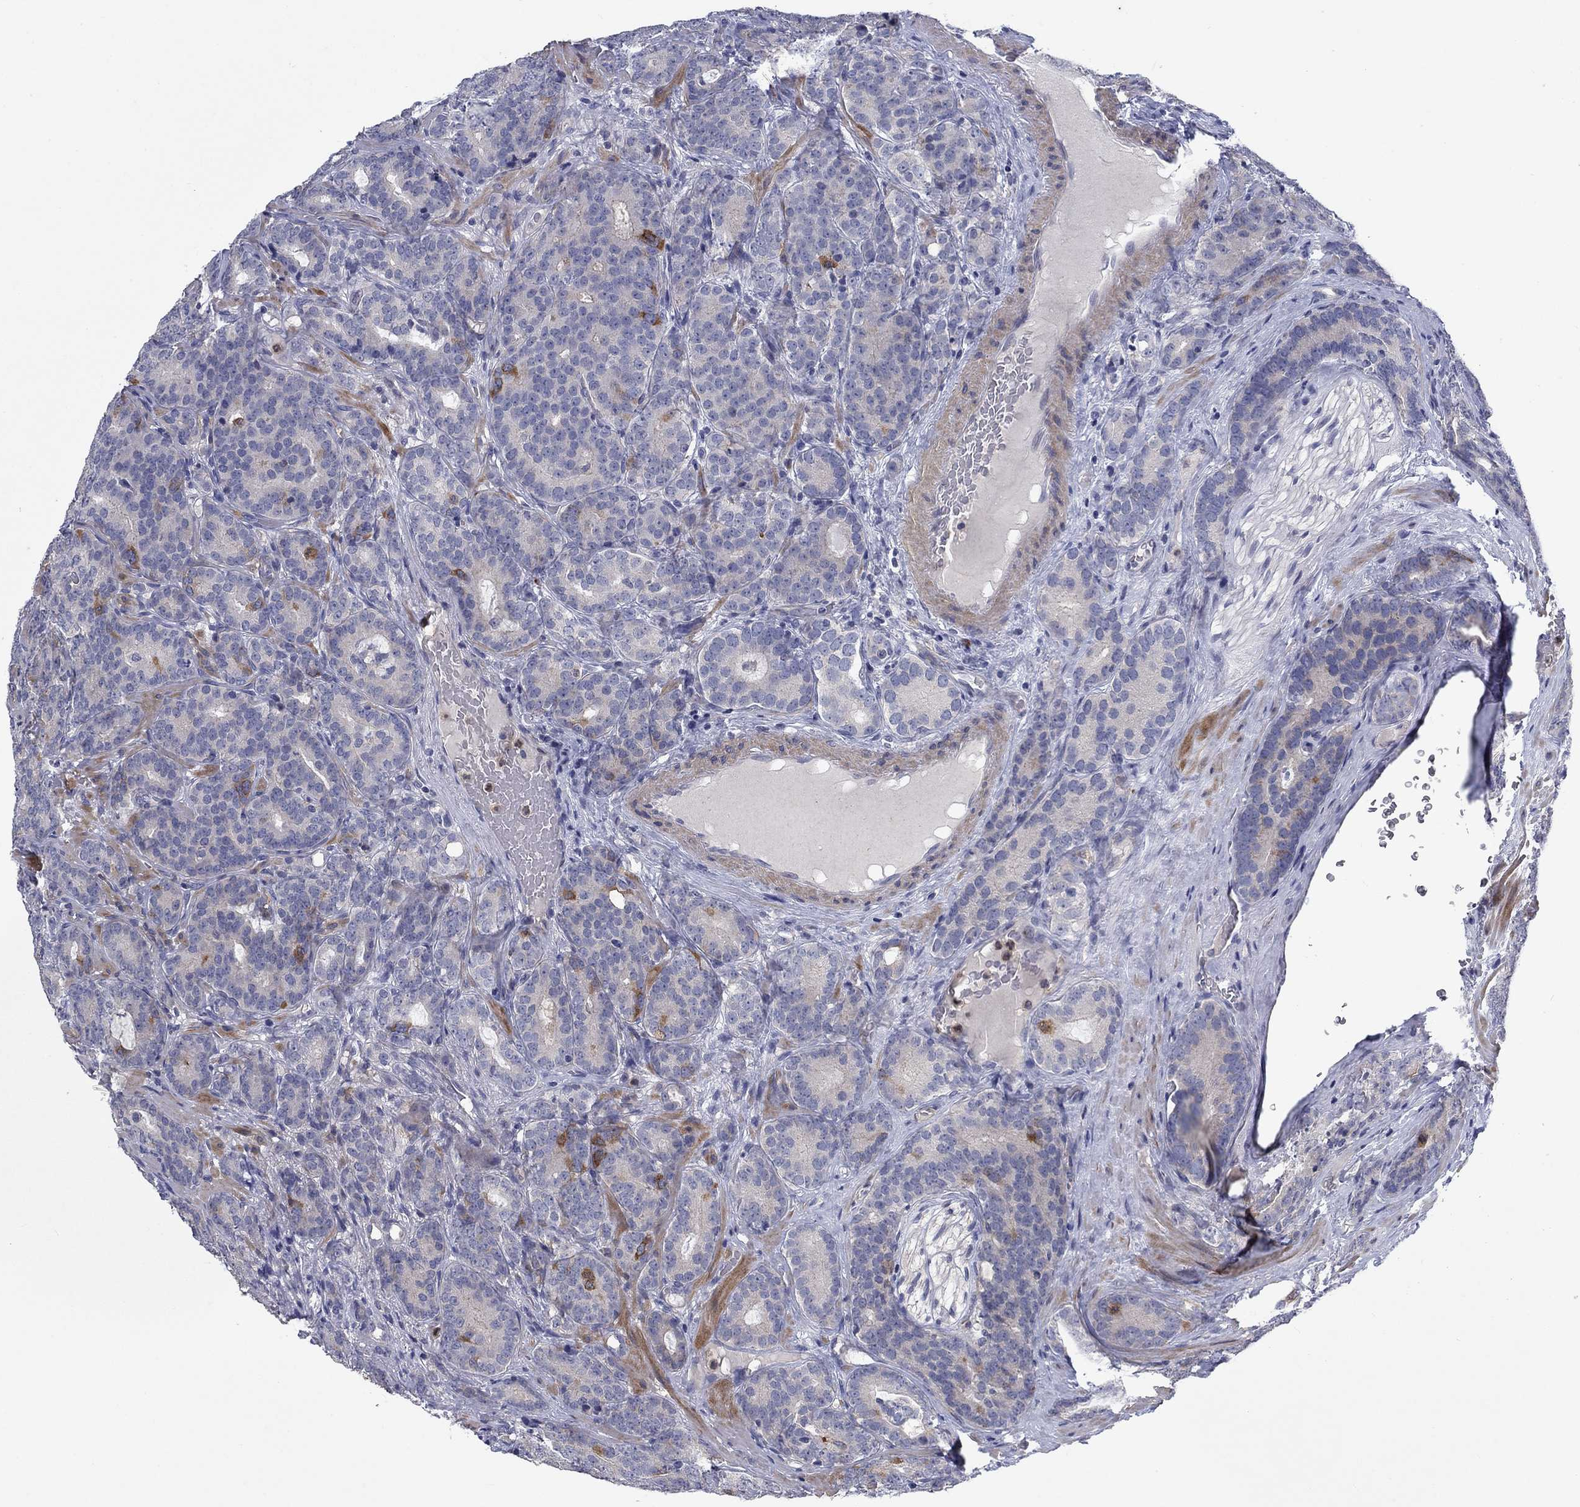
{"staining": {"intensity": "strong", "quantity": "<25%", "location": "cytoplasmic/membranous"}, "tissue": "prostate cancer", "cell_type": "Tumor cells", "image_type": "cancer", "snomed": [{"axis": "morphology", "description": "Adenocarcinoma, NOS"}, {"axis": "topography", "description": "Prostate"}], "caption": "Adenocarcinoma (prostate) stained for a protein exhibits strong cytoplasmic/membranous positivity in tumor cells.", "gene": "KIF15", "patient": {"sex": "male", "age": 71}}